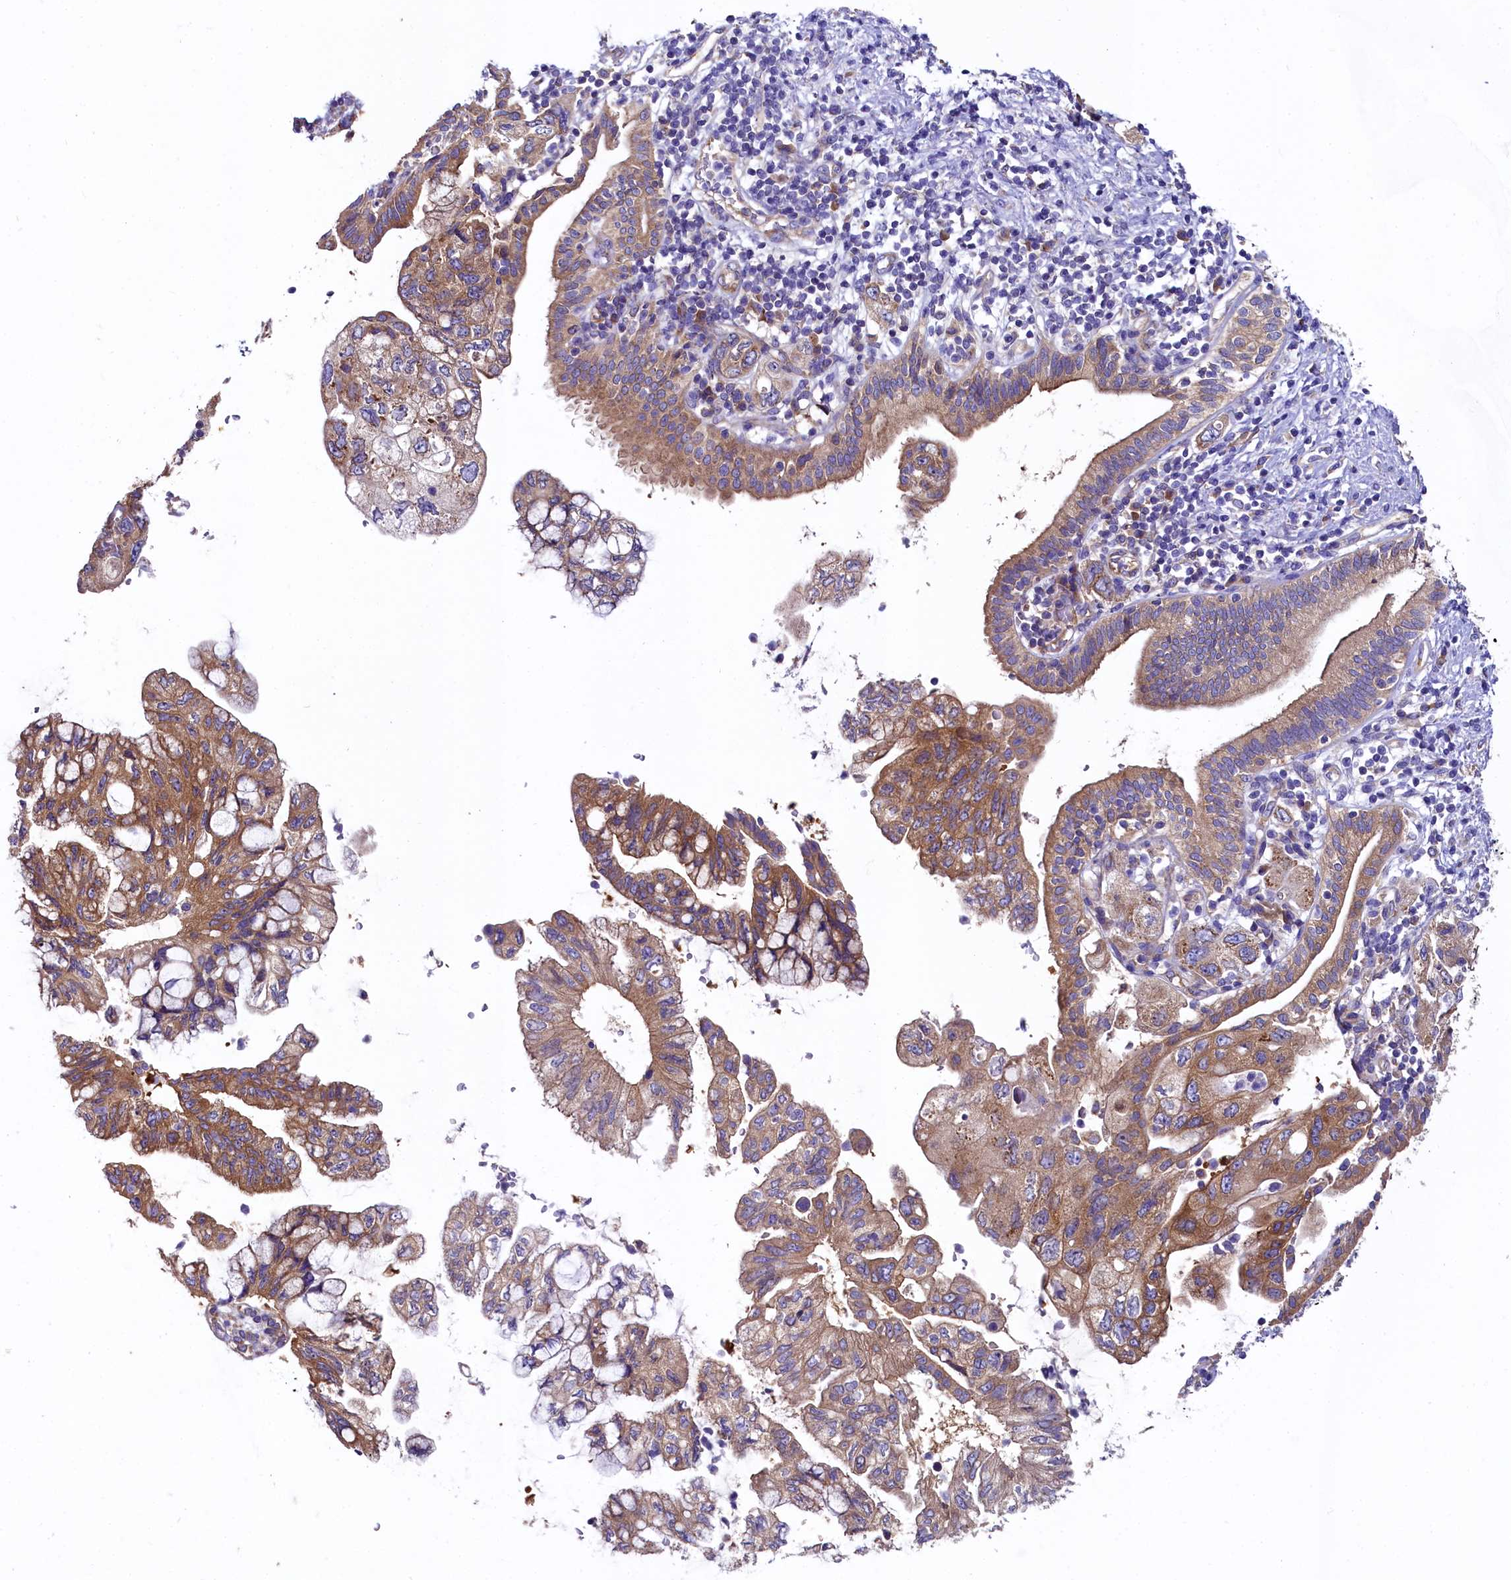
{"staining": {"intensity": "moderate", "quantity": ">75%", "location": "cytoplasmic/membranous"}, "tissue": "pancreatic cancer", "cell_type": "Tumor cells", "image_type": "cancer", "snomed": [{"axis": "morphology", "description": "Adenocarcinoma, NOS"}, {"axis": "topography", "description": "Pancreas"}], "caption": "Pancreatic cancer (adenocarcinoma) stained for a protein (brown) displays moderate cytoplasmic/membranous positive expression in approximately >75% of tumor cells.", "gene": "QARS1", "patient": {"sex": "female", "age": 73}}